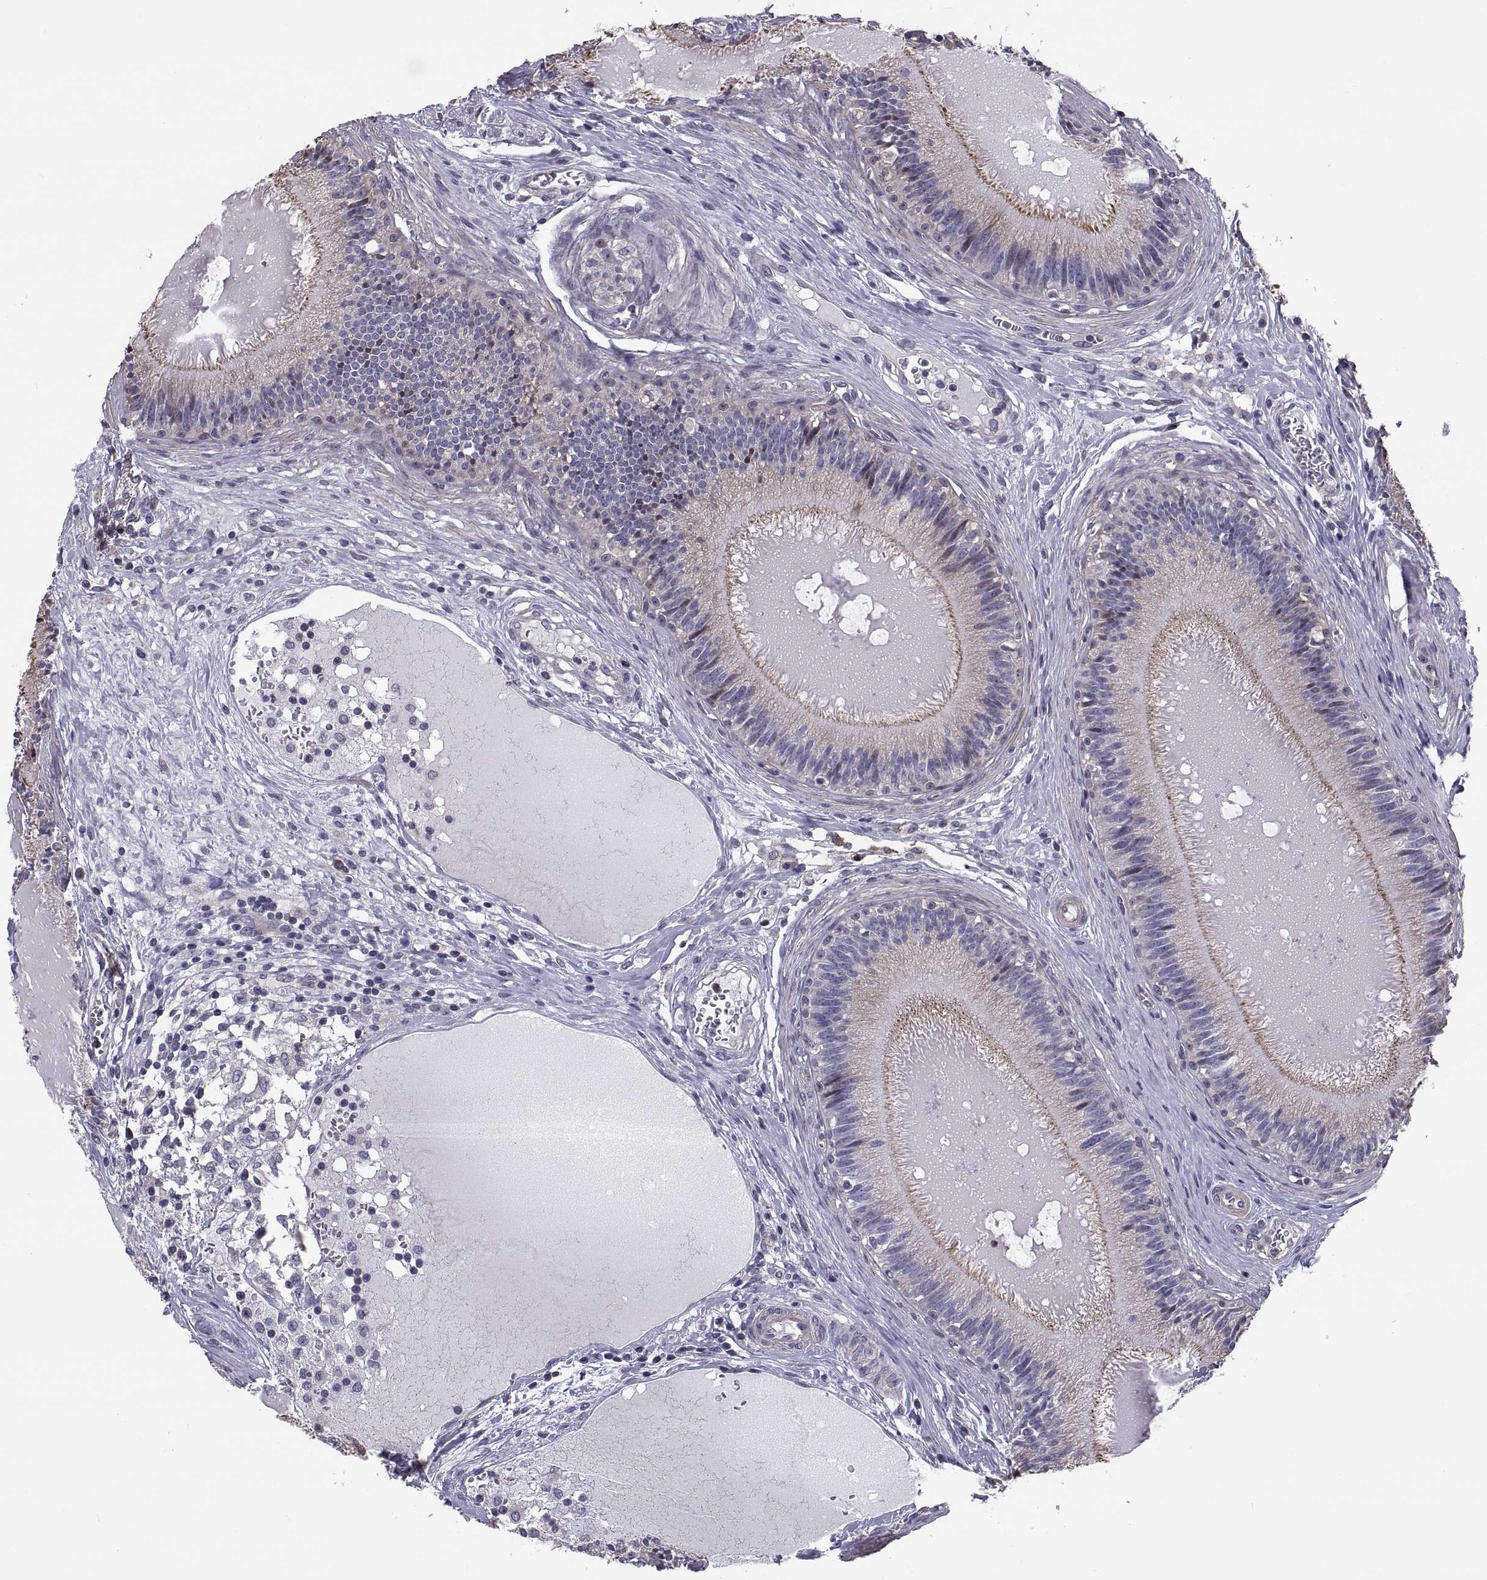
{"staining": {"intensity": "strong", "quantity": "25%-75%", "location": "cytoplasmic/membranous"}, "tissue": "epididymis", "cell_type": "Glandular cells", "image_type": "normal", "snomed": [{"axis": "morphology", "description": "Normal tissue, NOS"}, {"axis": "topography", "description": "Epididymis"}], "caption": "Immunohistochemistry (IHC) of benign epididymis reveals high levels of strong cytoplasmic/membranous staining in about 25%-75% of glandular cells. Immunohistochemistry stains the protein in brown and the nuclei are stained blue.", "gene": "ANO1", "patient": {"sex": "male", "age": 27}}